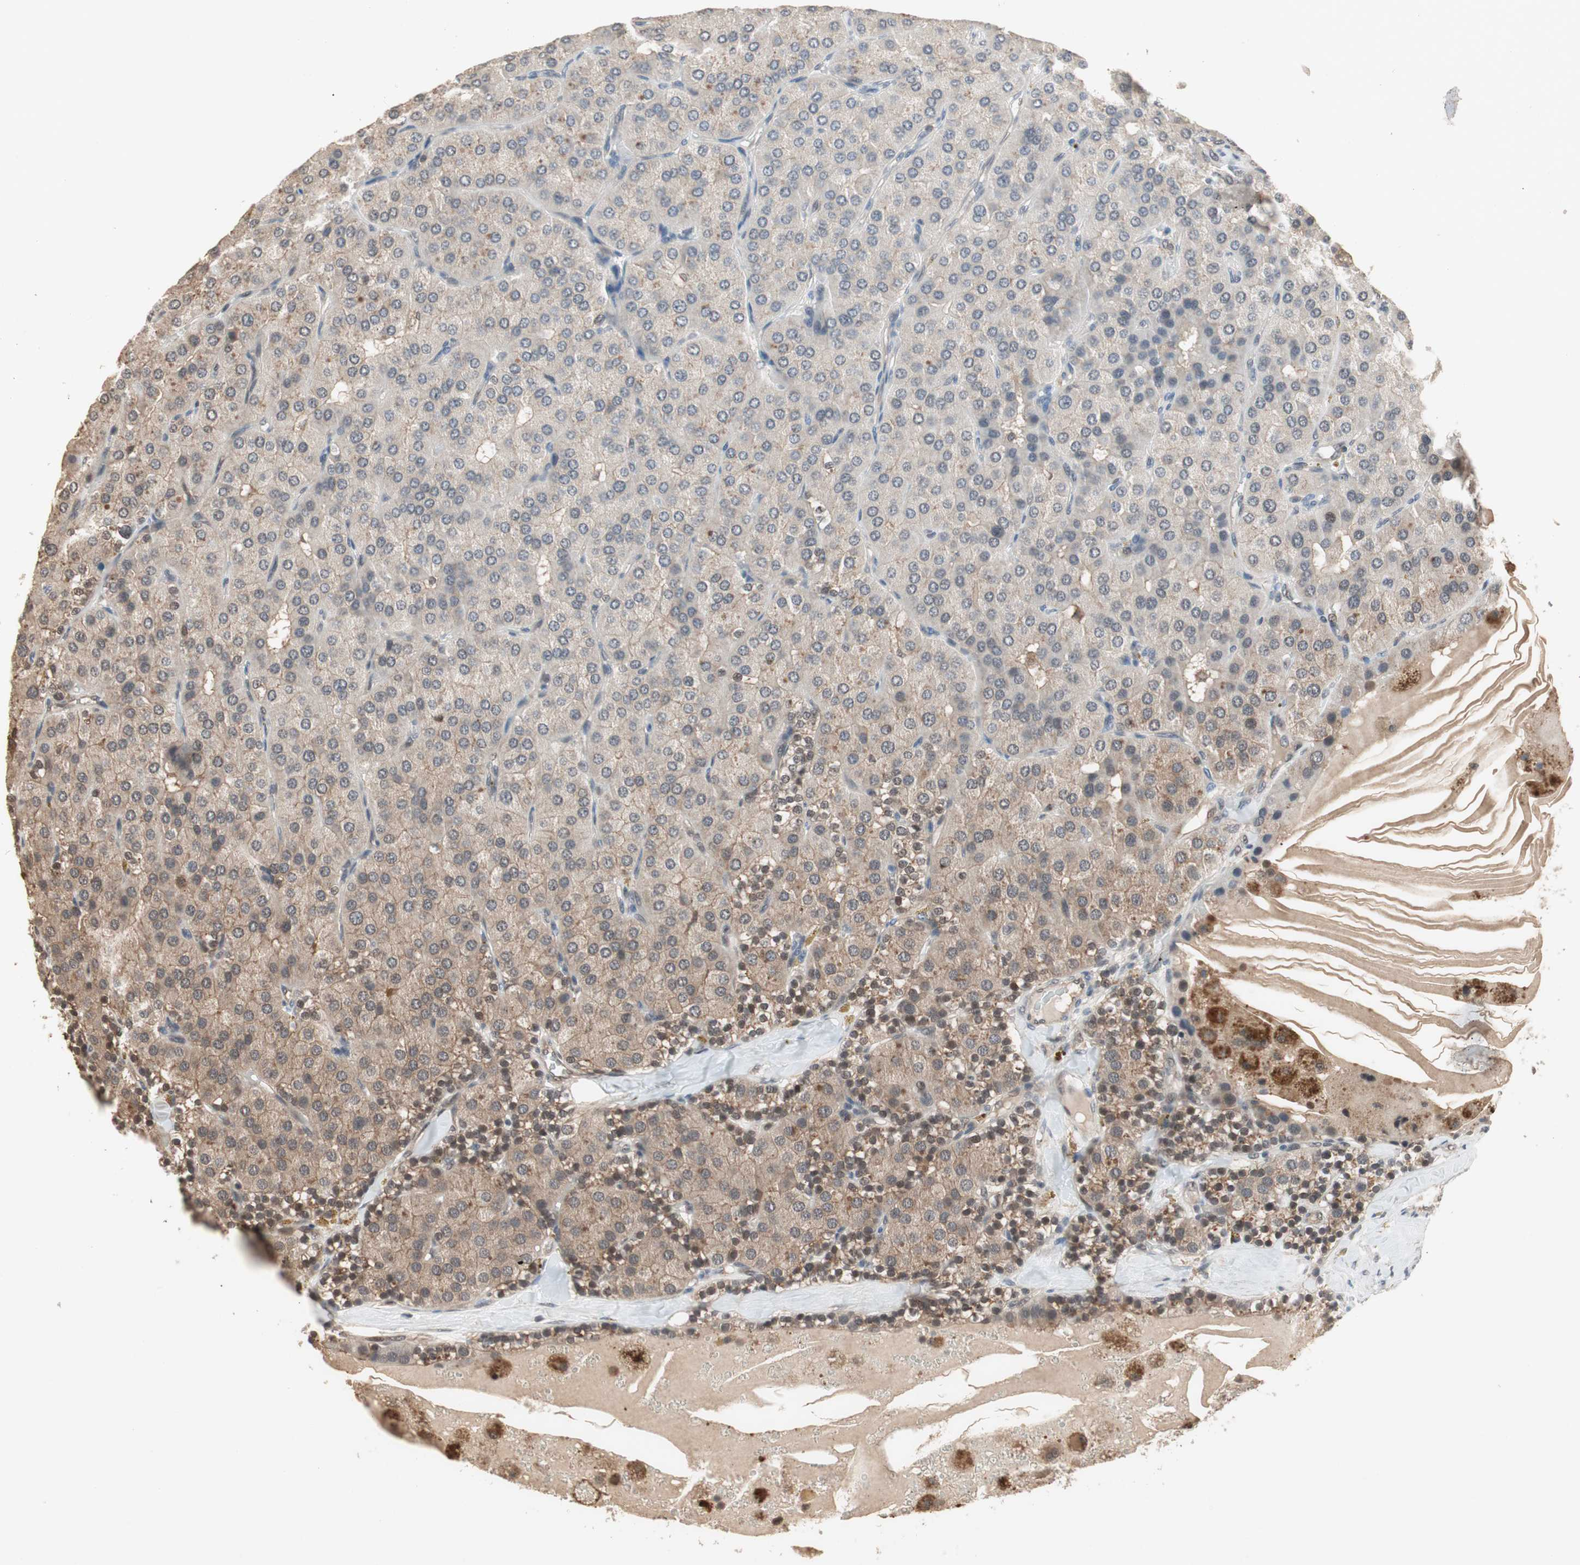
{"staining": {"intensity": "moderate", "quantity": "25%-75%", "location": "cytoplasmic/membranous"}, "tissue": "parathyroid gland", "cell_type": "Glandular cells", "image_type": "normal", "snomed": [{"axis": "morphology", "description": "Normal tissue, NOS"}, {"axis": "morphology", "description": "Adenoma, NOS"}, {"axis": "topography", "description": "Parathyroid gland"}], "caption": "DAB (3,3'-diaminobenzidine) immunohistochemical staining of unremarkable parathyroid gland shows moderate cytoplasmic/membranous protein expression in about 25%-75% of glandular cells. (Brightfield microscopy of DAB IHC at high magnification).", "gene": "GART", "patient": {"sex": "female", "age": 86}}